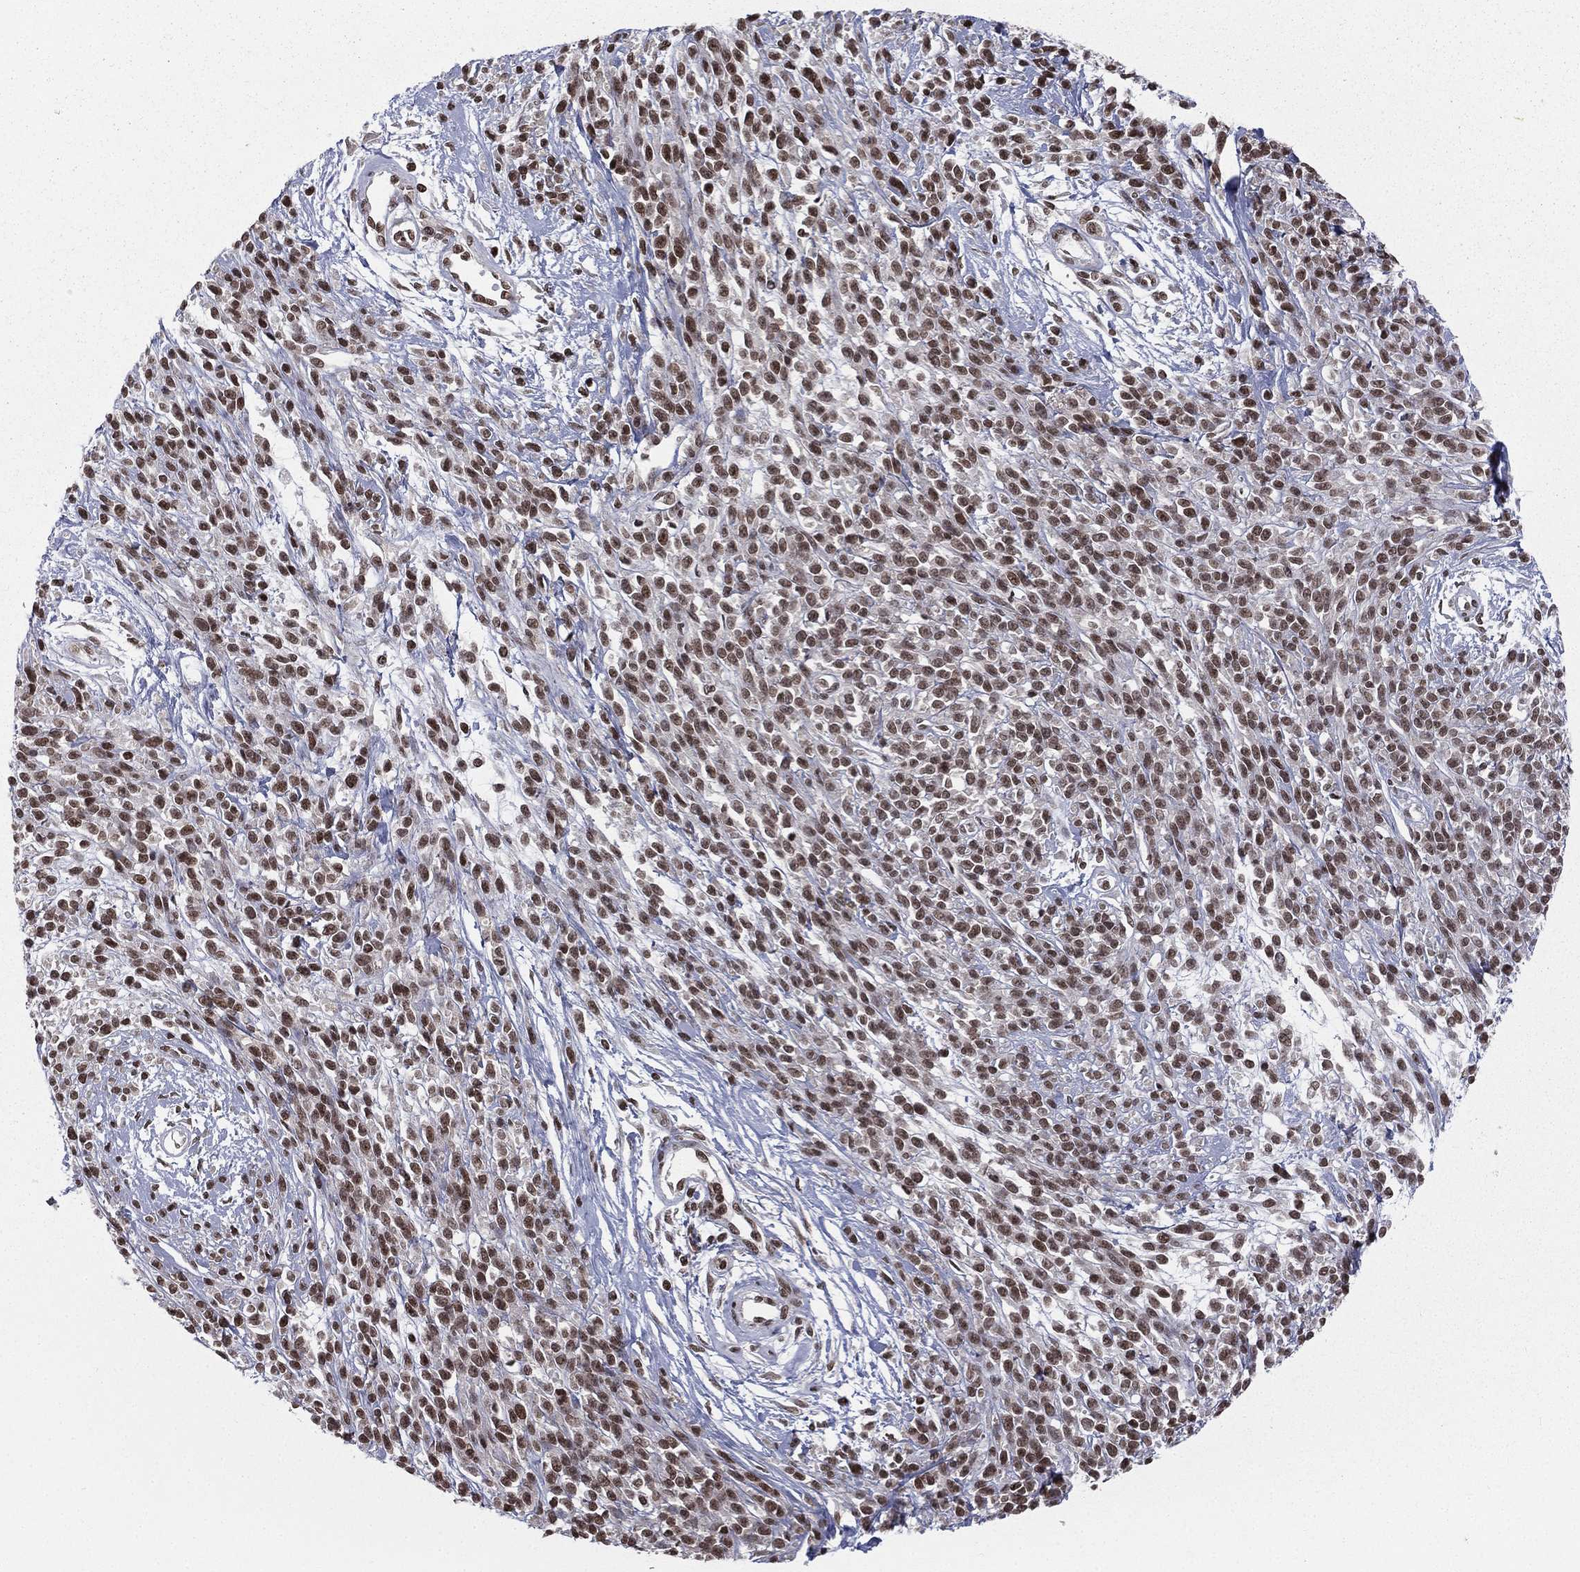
{"staining": {"intensity": "strong", "quantity": ">75%", "location": "nuclear"}, "tissue": "melanoma", "cell_type": "Tumor cells", "image_type": "cancer", "snomed": [{"axis": "morphology", "description": "Malignant melanoma, NOS"}, {"axis": "topography", "description": "Skin"}, {"axis": "topography", "description": "Skin of trunk"}], "caption": "Malignant melanoma tissue shows strong nuclear staining in approximately >75% of tumor cells, visualized by immunohistochemistry.", "gene": "RFX7", "patient": {"sex": "male", "age": 74}}